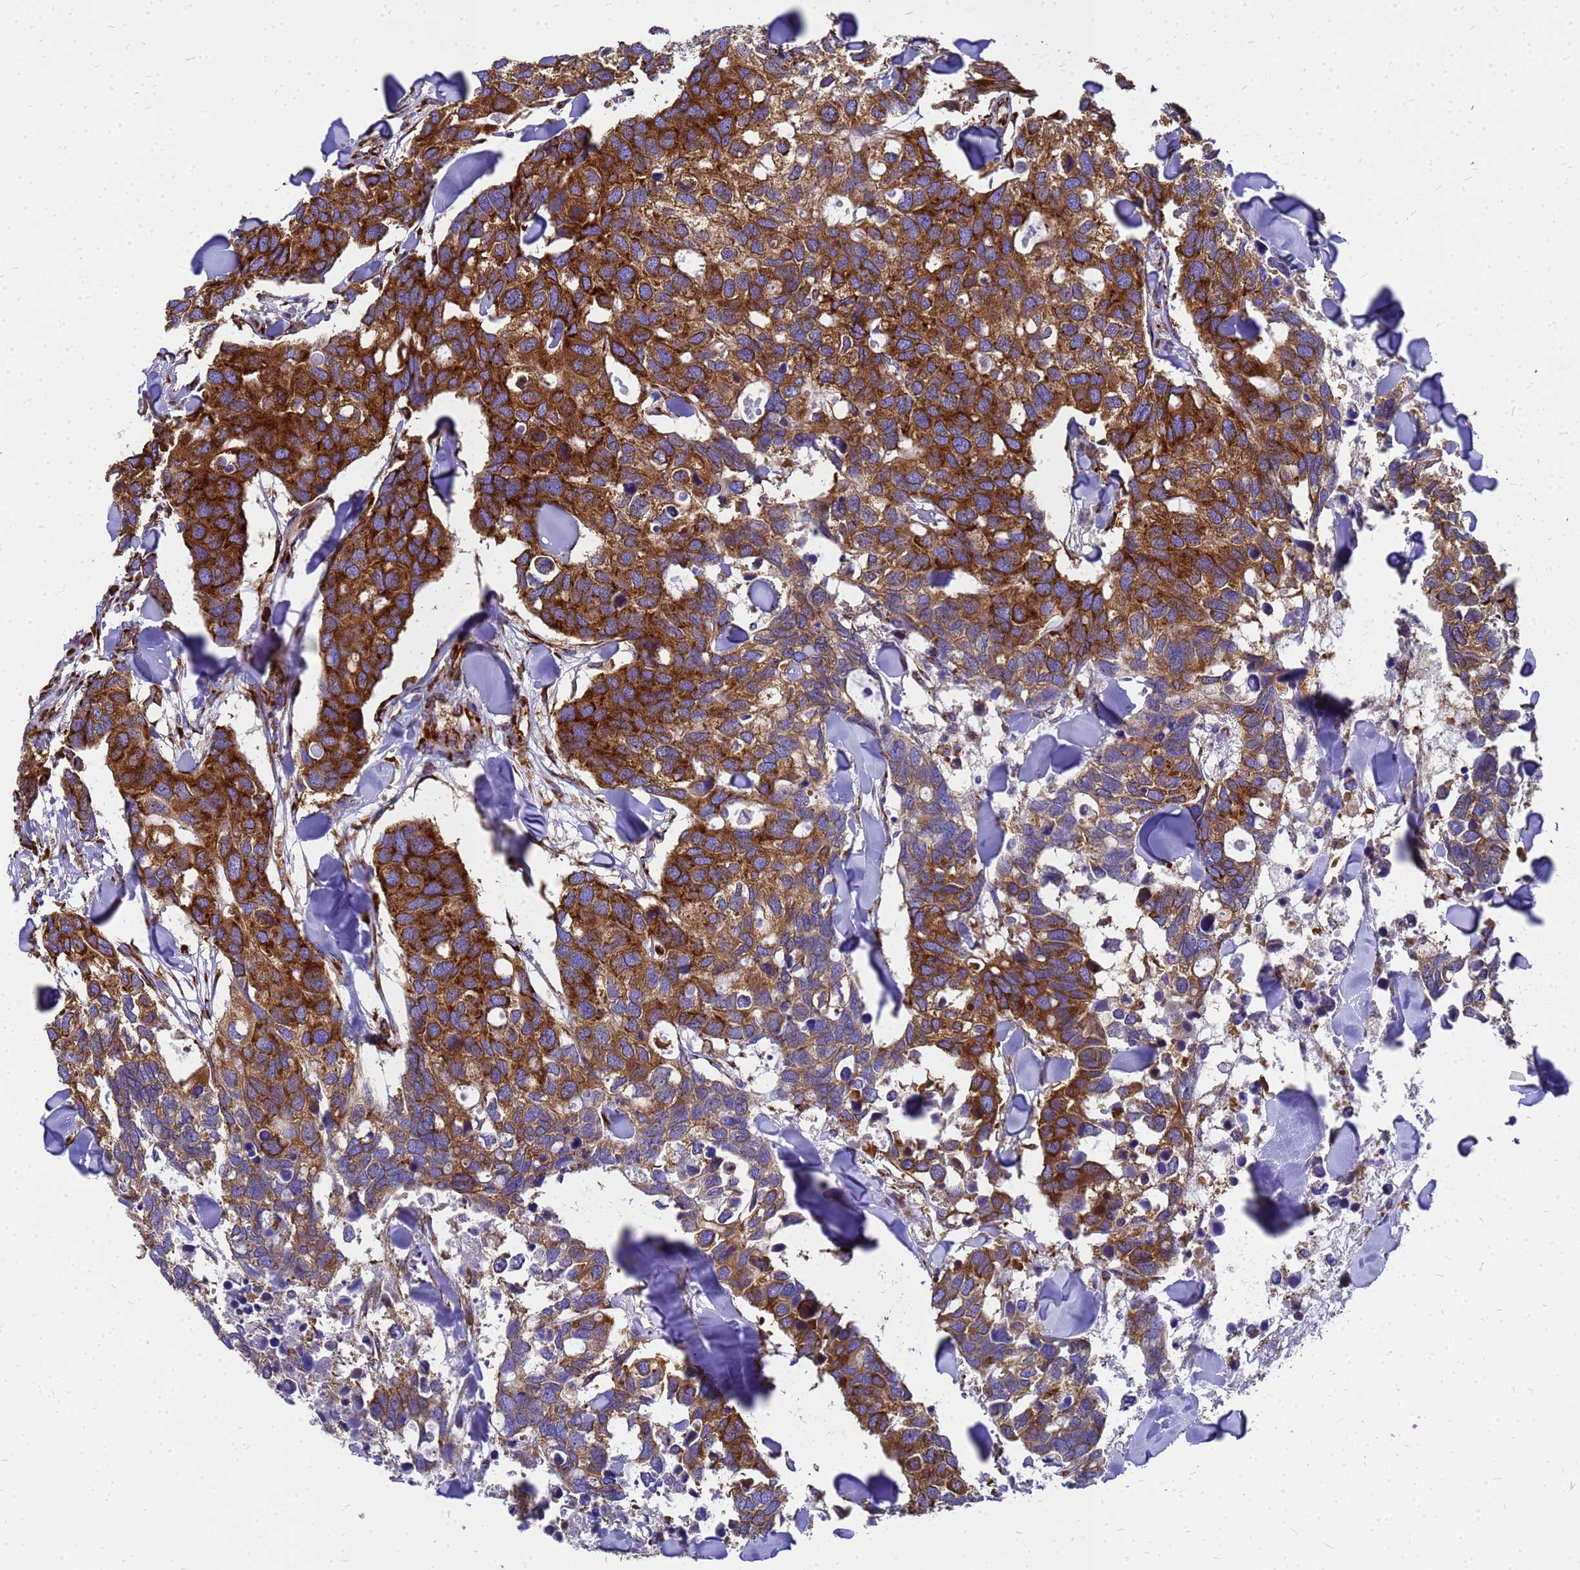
{"staining": {"intensity": "strong", "quantity": ">75%", "location": "cytoplasmic/membranous"}, "tissue": "breast cancer", "cell_type": "Tumor cells", "image_type": "cancer", "snomed": [{"axis": "morphology", "description": "Duct carcinoma"}, {"axis": "topography", "description": "Breast"}], "caption": "Intraductal carcinoma (breast) stained with immunohistochemistry exhibits strong cytoplasmic/membranous staining in about >75% of tumor cells.", "gene": "EEF1D", "patient": {"sex": "female", "age": 83}}